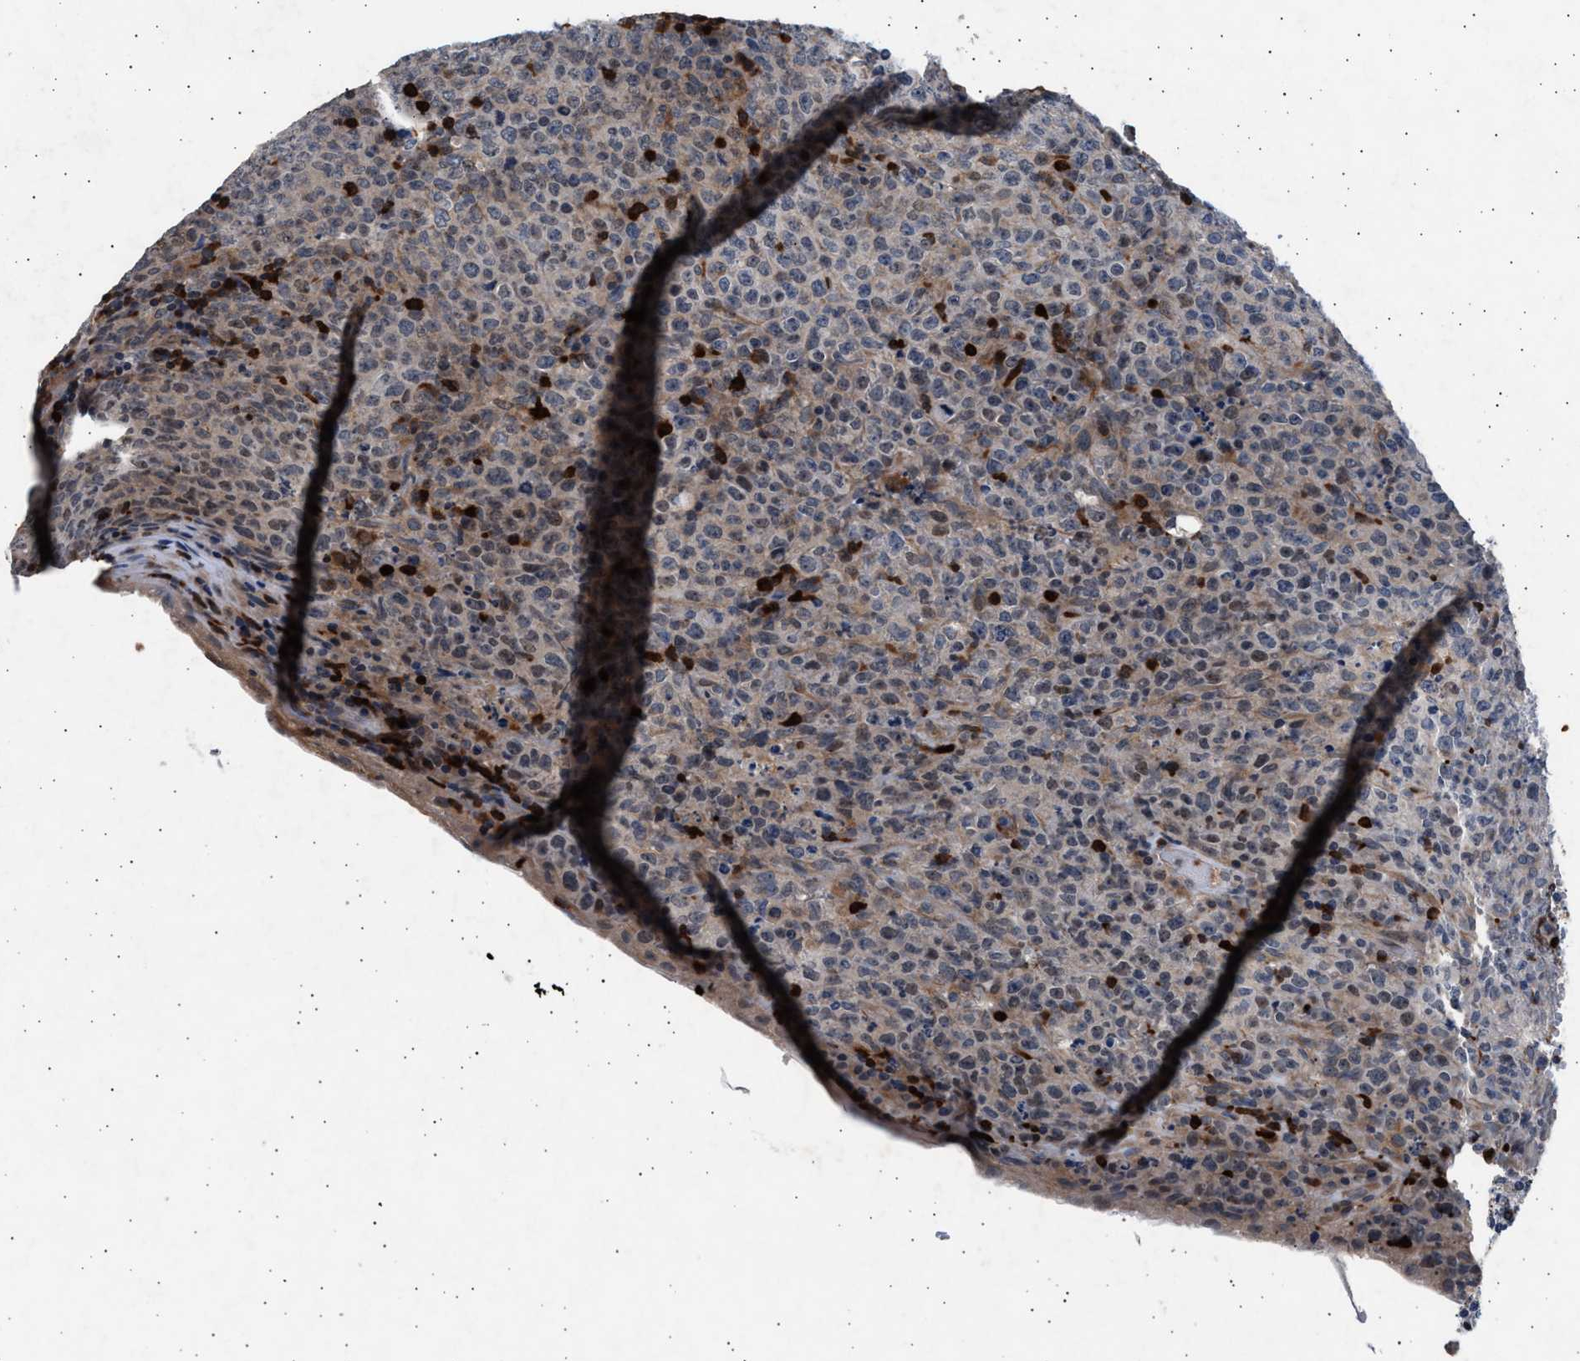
{"staining": {"intensity": "negative", "quantity": "none", "location": "none"}, "tissue": "lymphoma", "cell_type": "Tumor cells", "image_type": "cancer", "snomed": [{"axis": "morphology", "description": "Malignant lymphoma, non-Hodgkin's type, High grade"}, {"axis": "topography", "description": "Tonsil"}], "caption": "Human malignant lymphoma, non-Hodgkin's type (high-grade) stained for a protein using IHC exhibits no expression in tumor cells.", "gene": "GRAP2", "patient": {"sex": "female", "age": 36}}